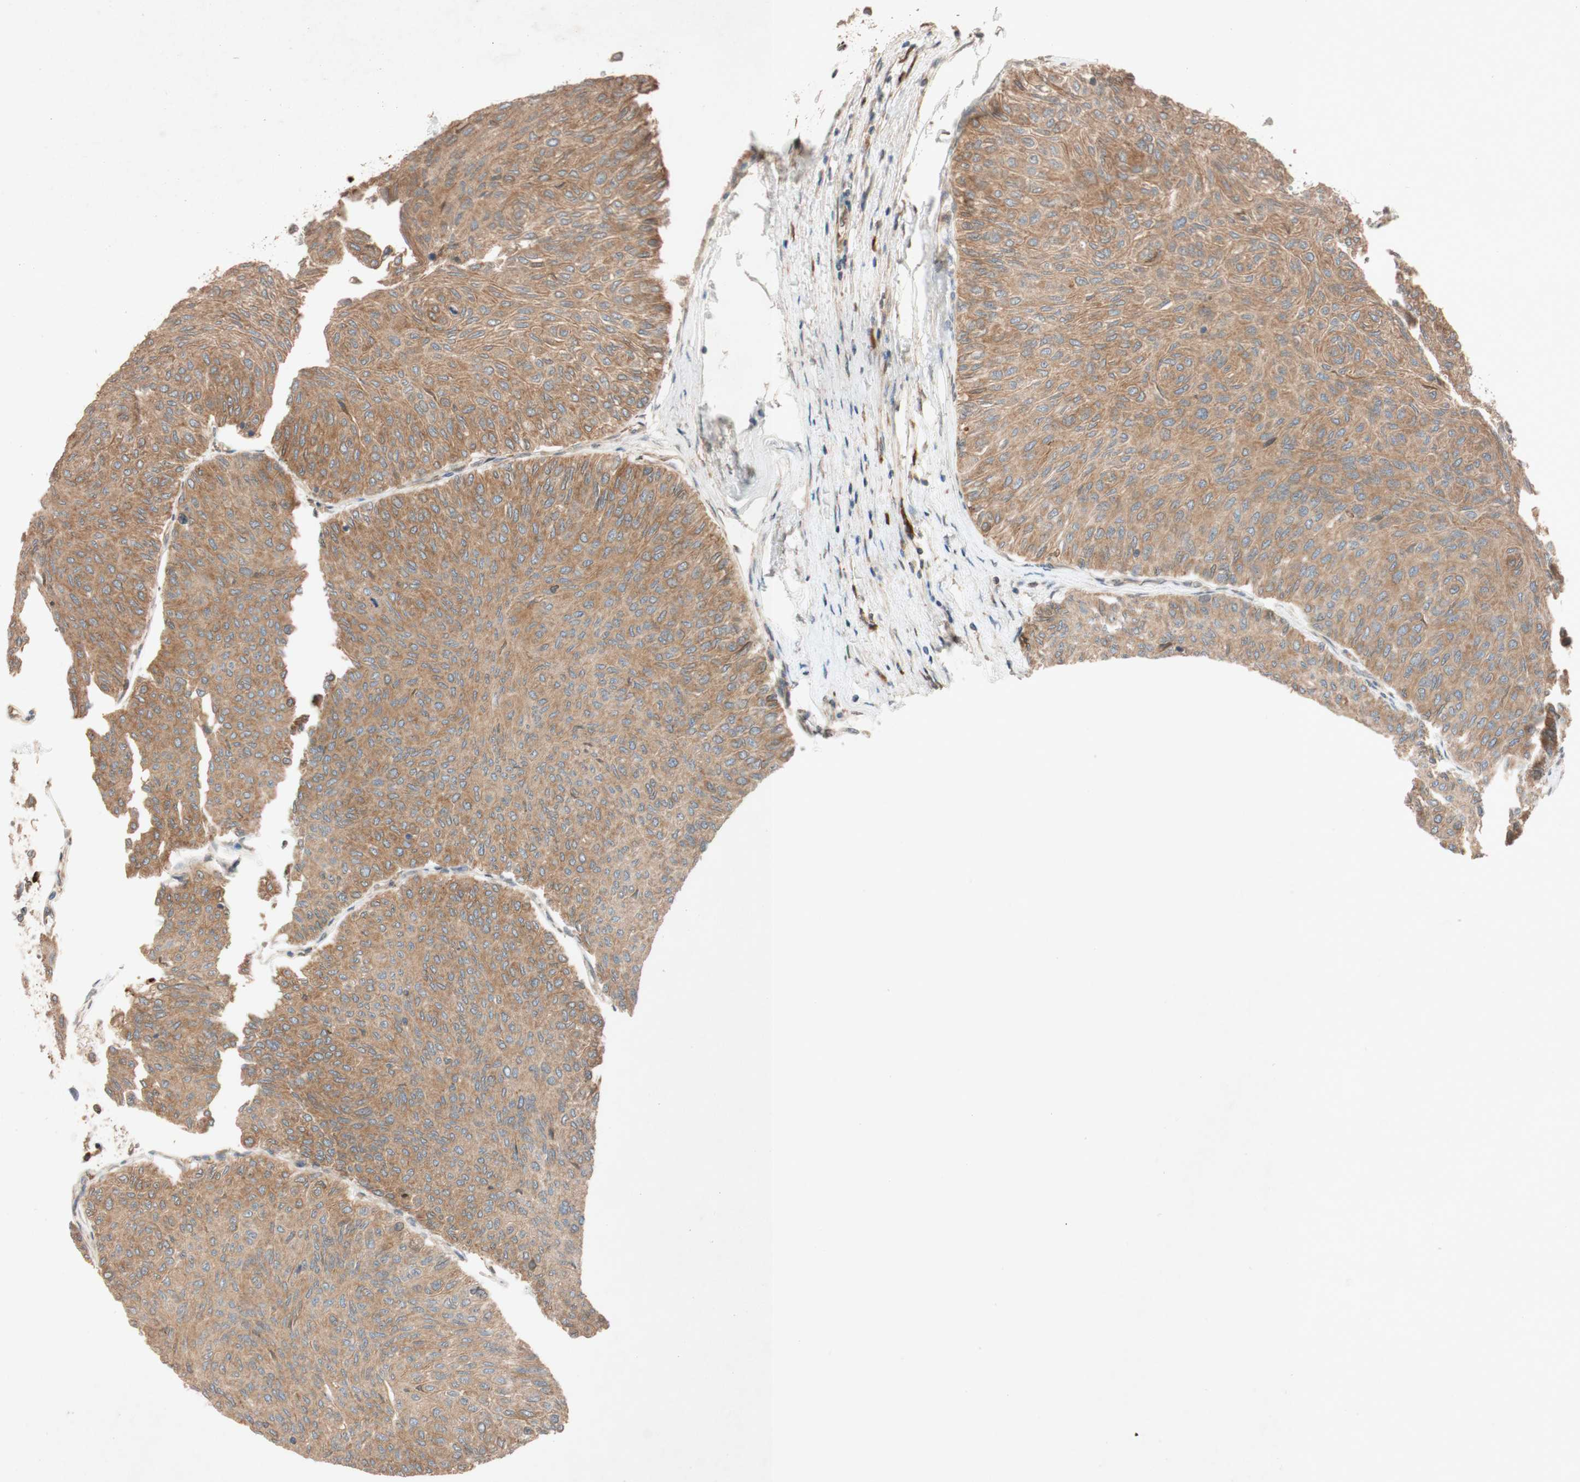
{"staining": {"intensity": "moderate", "quantity": ">75%", "location": "cytoplasmic/membranous"}, "tissue": "urothelial cancer", "cell_type": "Tumor cells", "image_type": "cancer", "snomed": [{"axis": "morphology", "description": "Urothelial carcinoma, Low grade"}, {"axis": "topography", "description": "Urinary bladder"}], "caption": "Low-grade urothelial carcinoma stained with DAB (3,3'-diaminobenzidine) immunohistochemistry shows medium levels of moderate cytoplasmic/membranous expression in approximately >75% of tumor cells.", "gene": "PTPRU", "patient": {"sex": "male", "age": 78}}